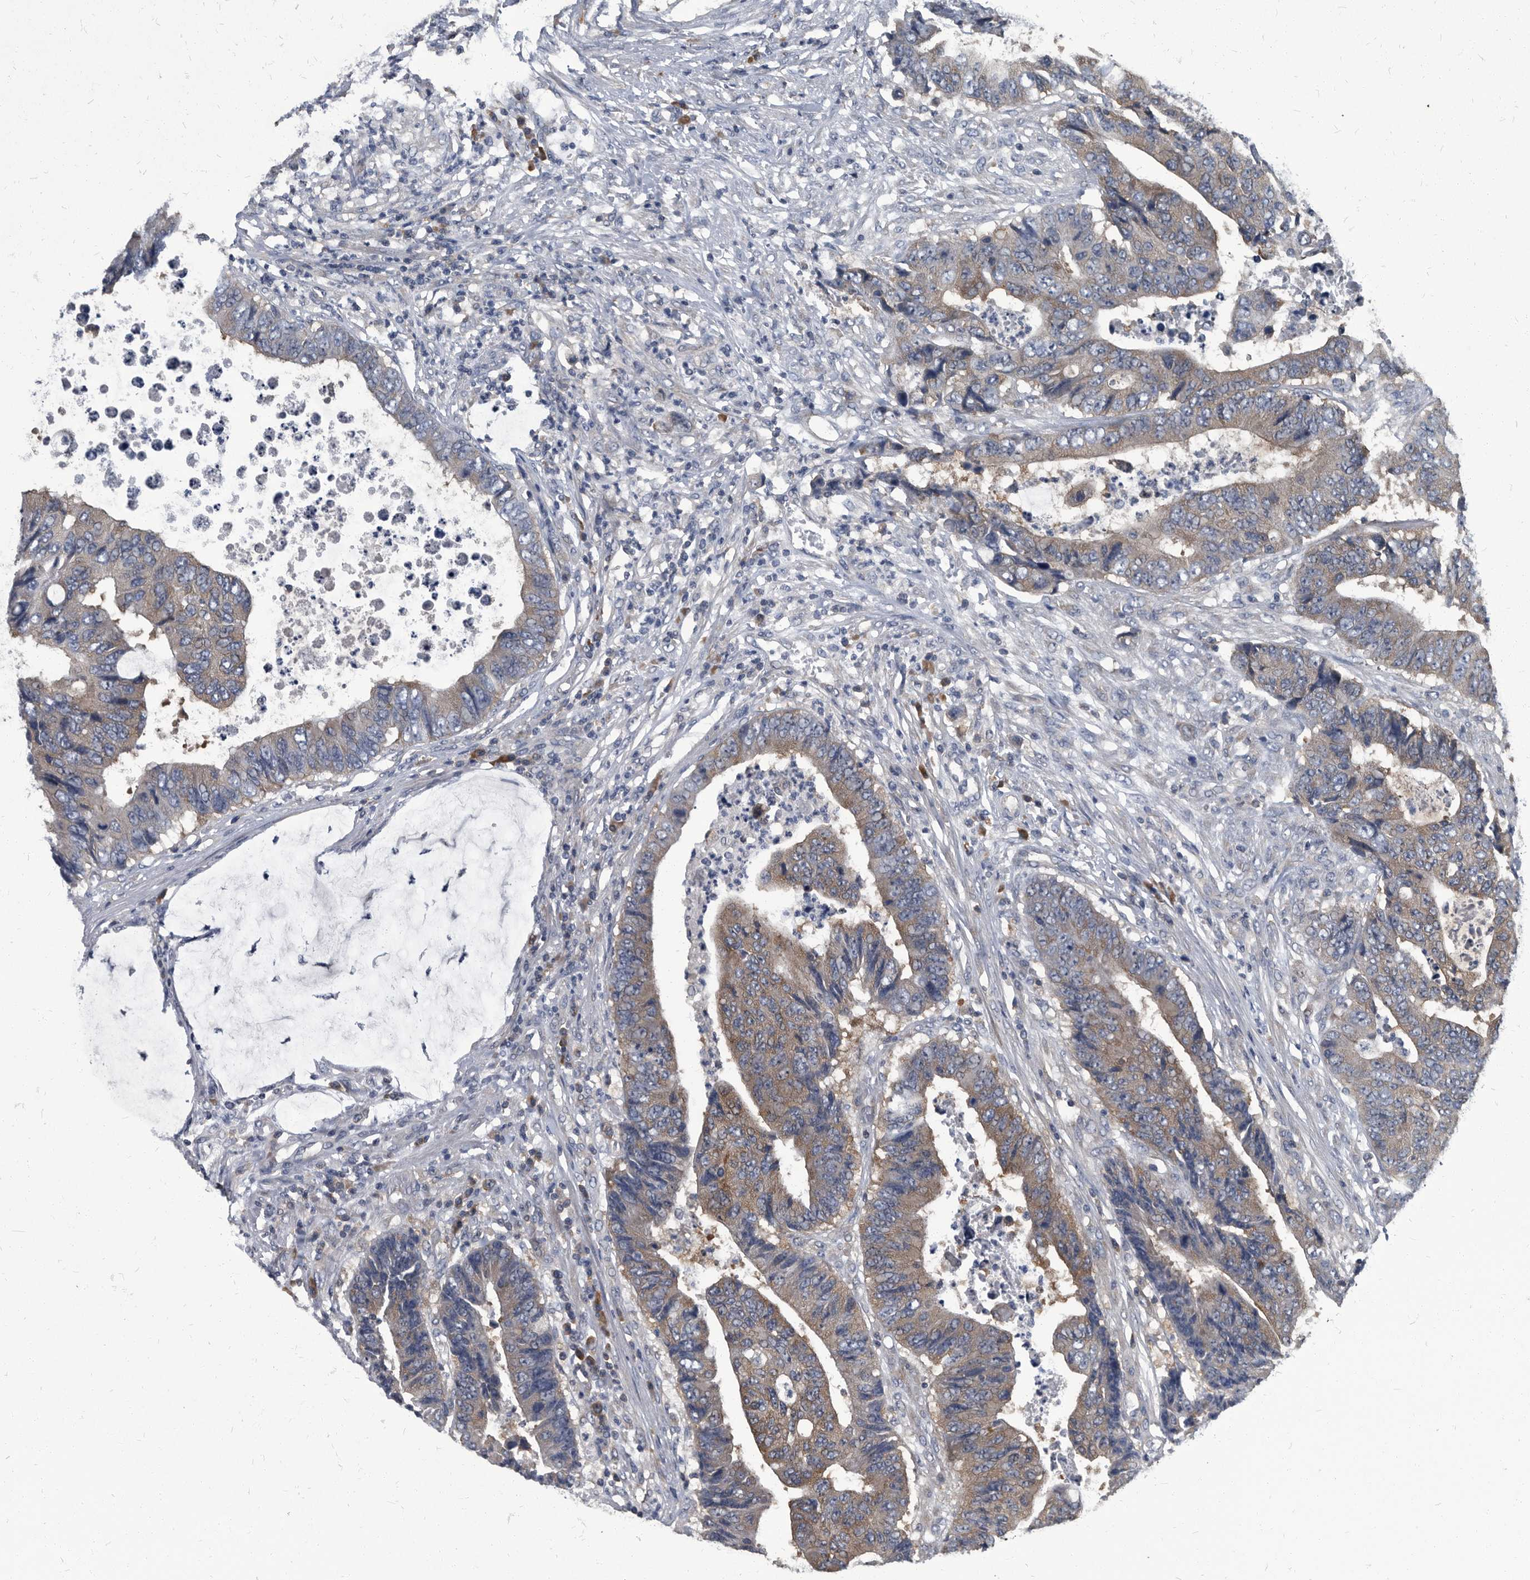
{"staining": {"intensity": "weak", "quantity": "25%-75%", "location": "cytoplasmic/membranous"}, "tissue": "colorectal cancer", "cell_type": "Tumor cells", "image_type": "cancer", "snomed": [{"axis": "morphology", "description": "Adenocarcinoma, NOS"}, {"axis": "topography", "description": "Rectum"}], "caption": "Immunohistochemistry photomicrograph of neoplastic tissue: adenocarcinoma (colorectal) stained using immunohistochemistry (IHC) reveals low levels of weak protein expression localized specifically in the cytoplasmic/membranous of tumor cells, appearing as a cytoplasmic/membranous brown color.", "gene": "CDV3", "patient": {"sex": "male", "age": 84}}